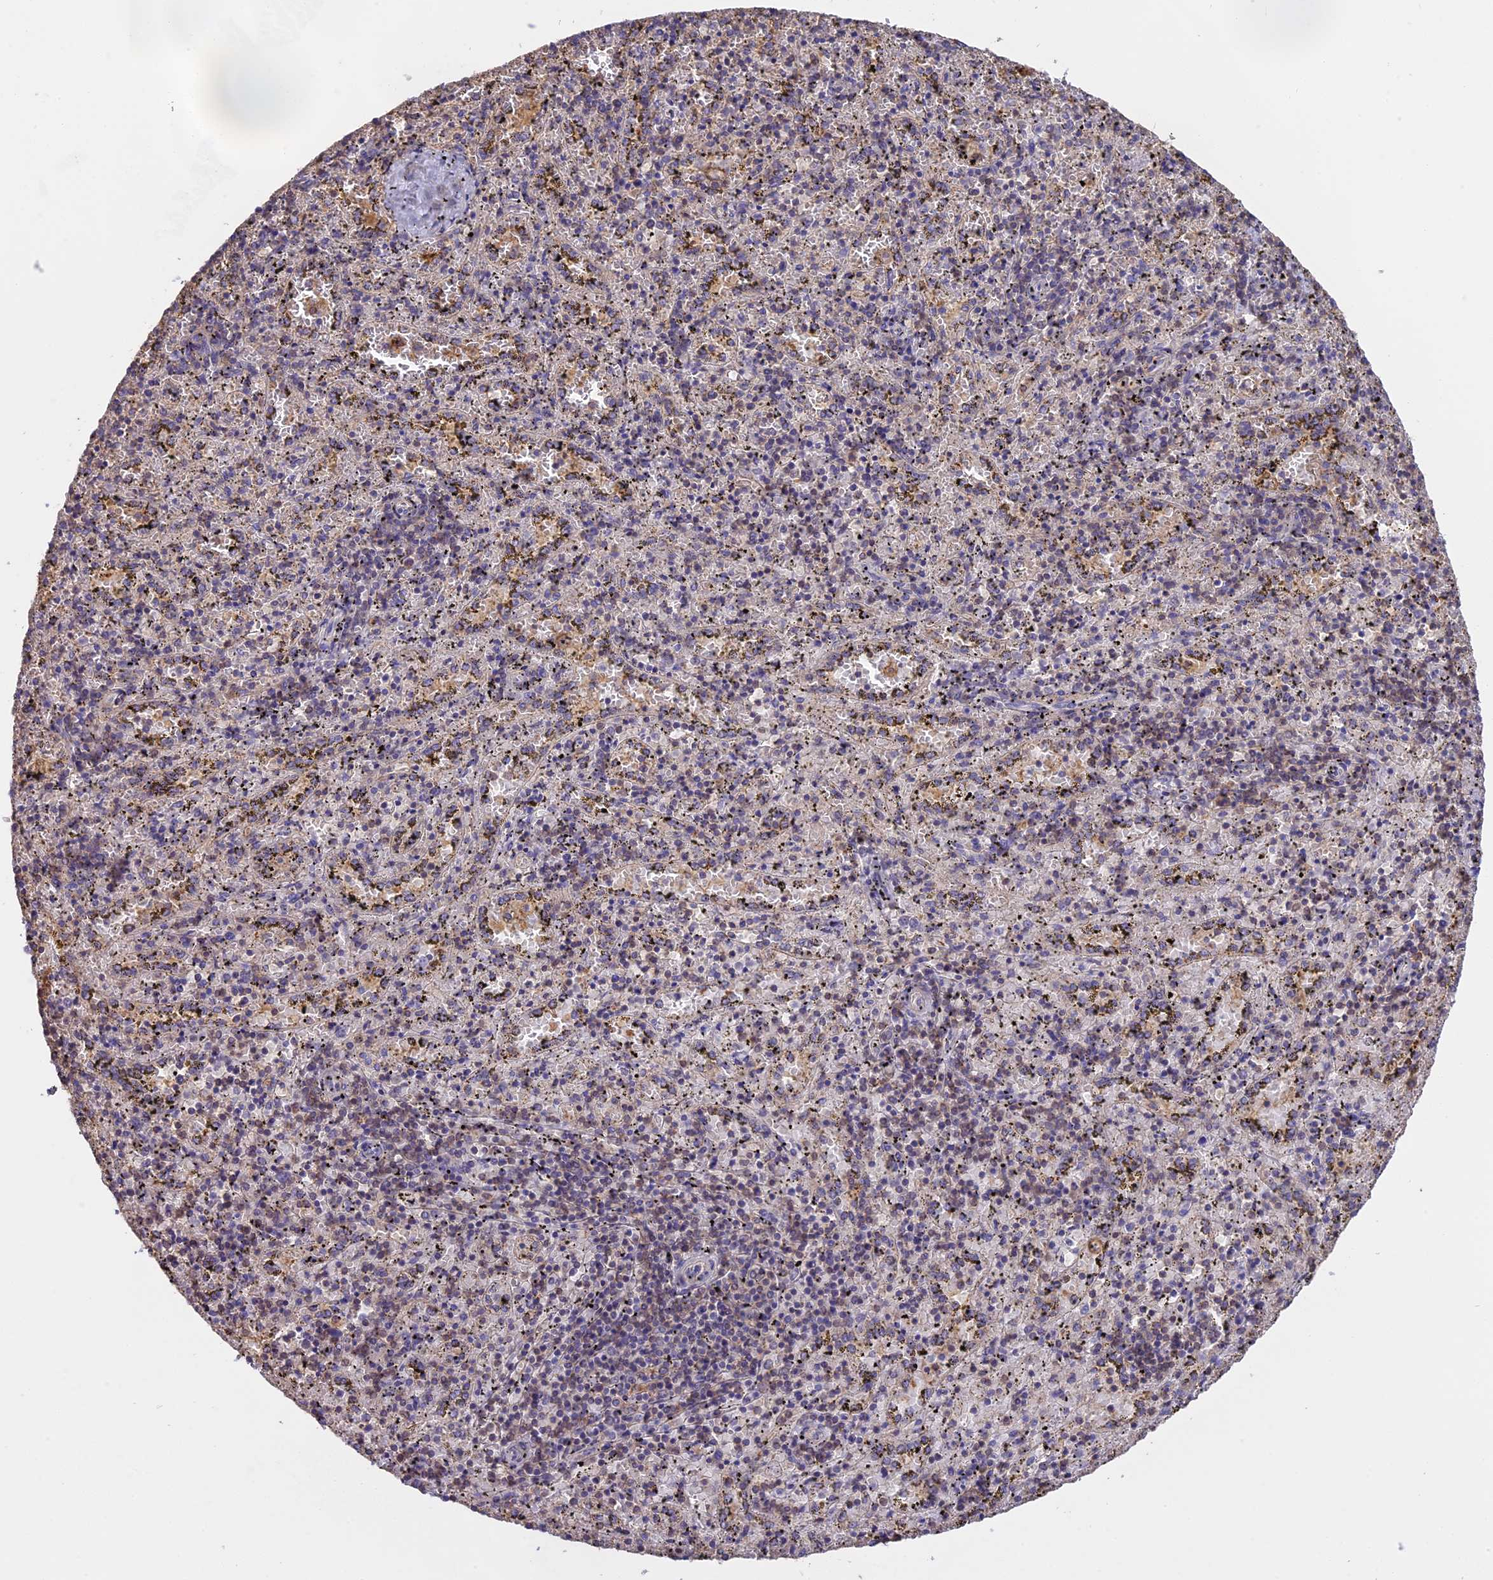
{"staining": {"intensity": "negative", "quantity": "none", "location": "none"}, "tissue": "spleen", "cell_type": "Cells in red pulp", "image_type": "normal", "snomed": [{"axis": "morphology", "description": "Normal tissue, NOS"}, {"axis": "topography", "description": "Spleen"}], "caption": "DAB immunohistochemical staining of unremarkable human spleen displays no significant expression in cells in red pulp.", "gene": "CFAP119", "patient": {"sex": "male", "age": 11}}